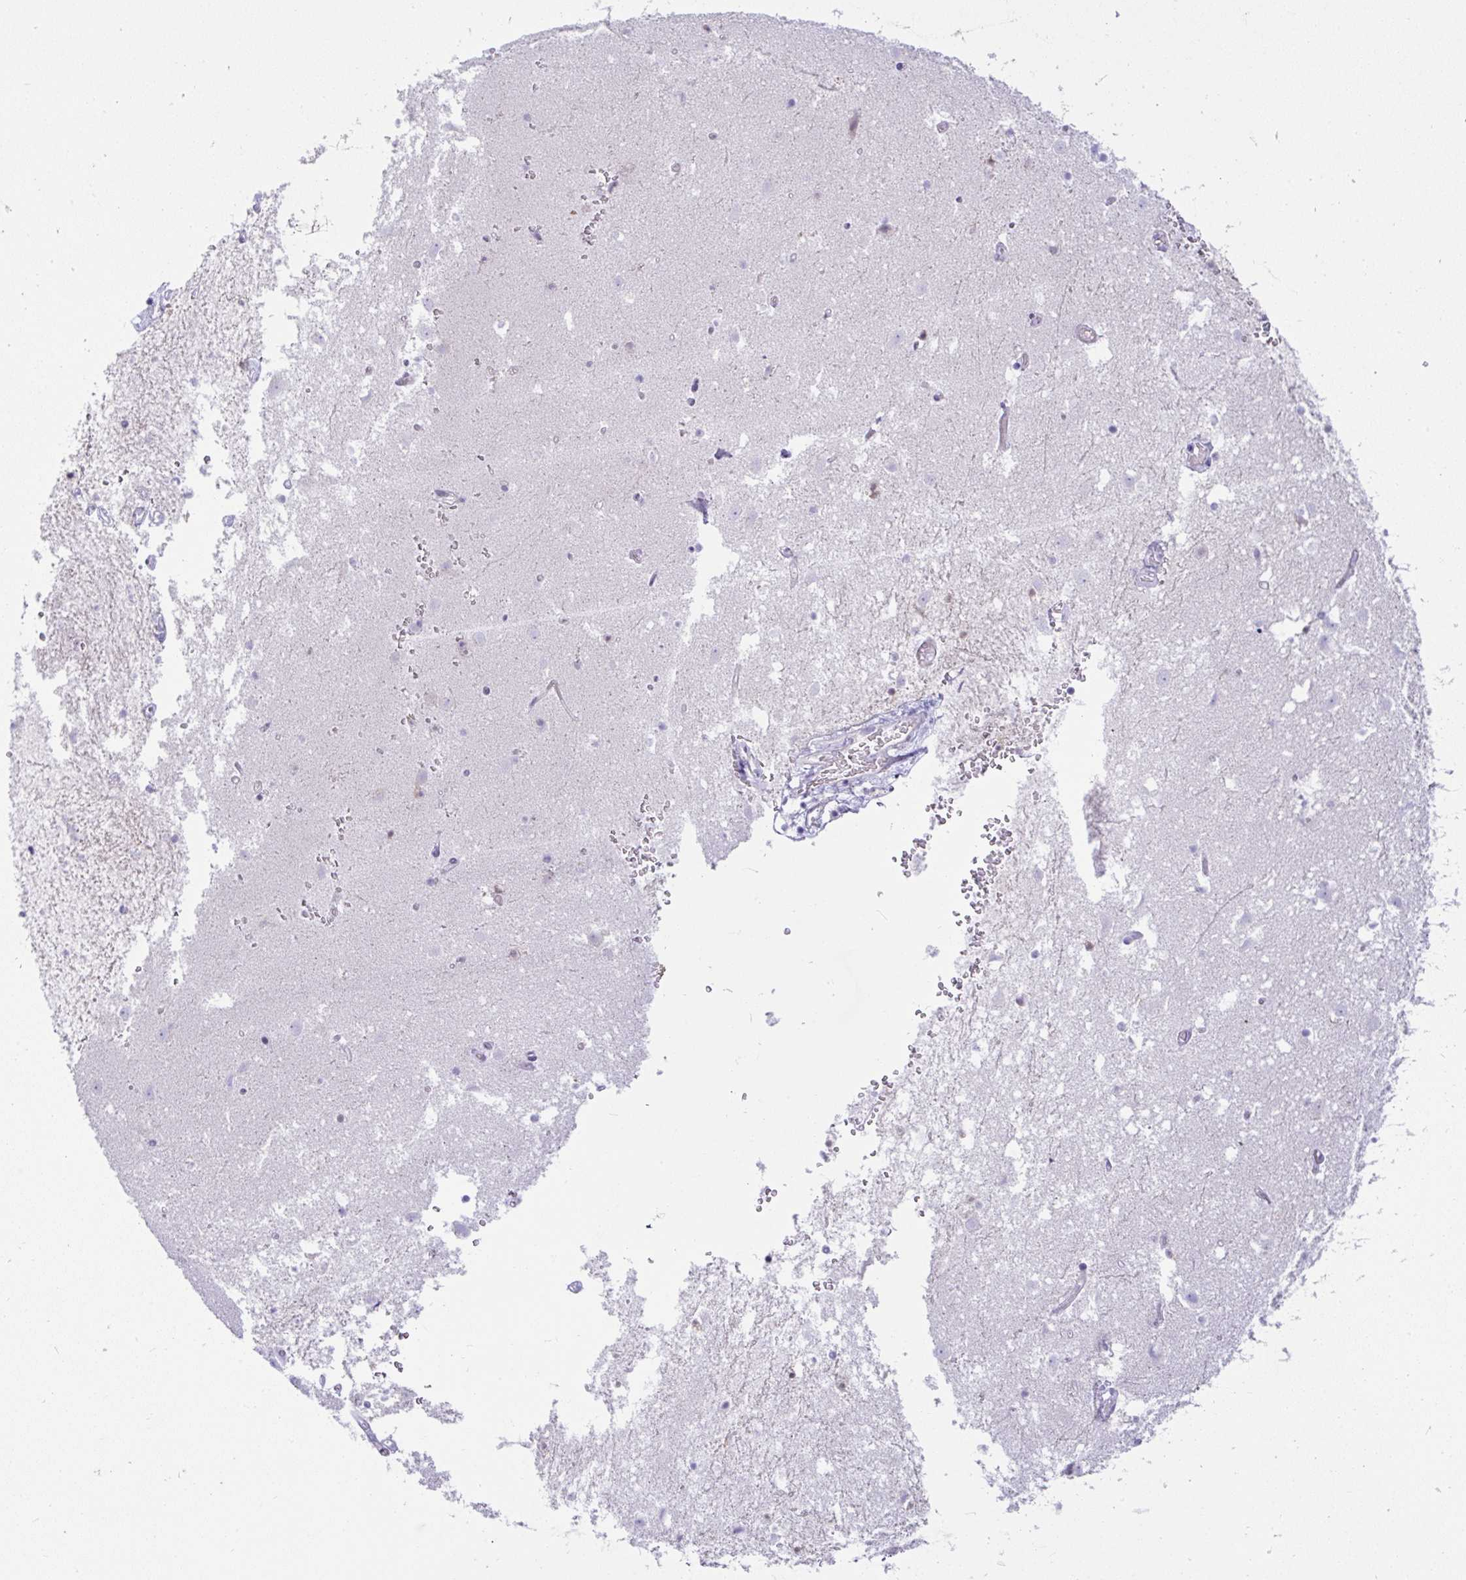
{"staining": {"intensity": "negative", "quantity": "none", "location": "none"}, "tissue": "caudate", "cell_type": "Glial cells", "image_type": "normal", "snomed": [{"axis": "morphology", "description": "Normal tissue, NOS"}, {"axis": "topography", "description": "Lateral ventricle wall"}], "caption": "A high-resolution histopathology image shows IHC staining of normal caudate, which reveals no significant expression in glial cells.", "gene": "FAM177A1", "patient": {"sex": "male", "age": 37}}